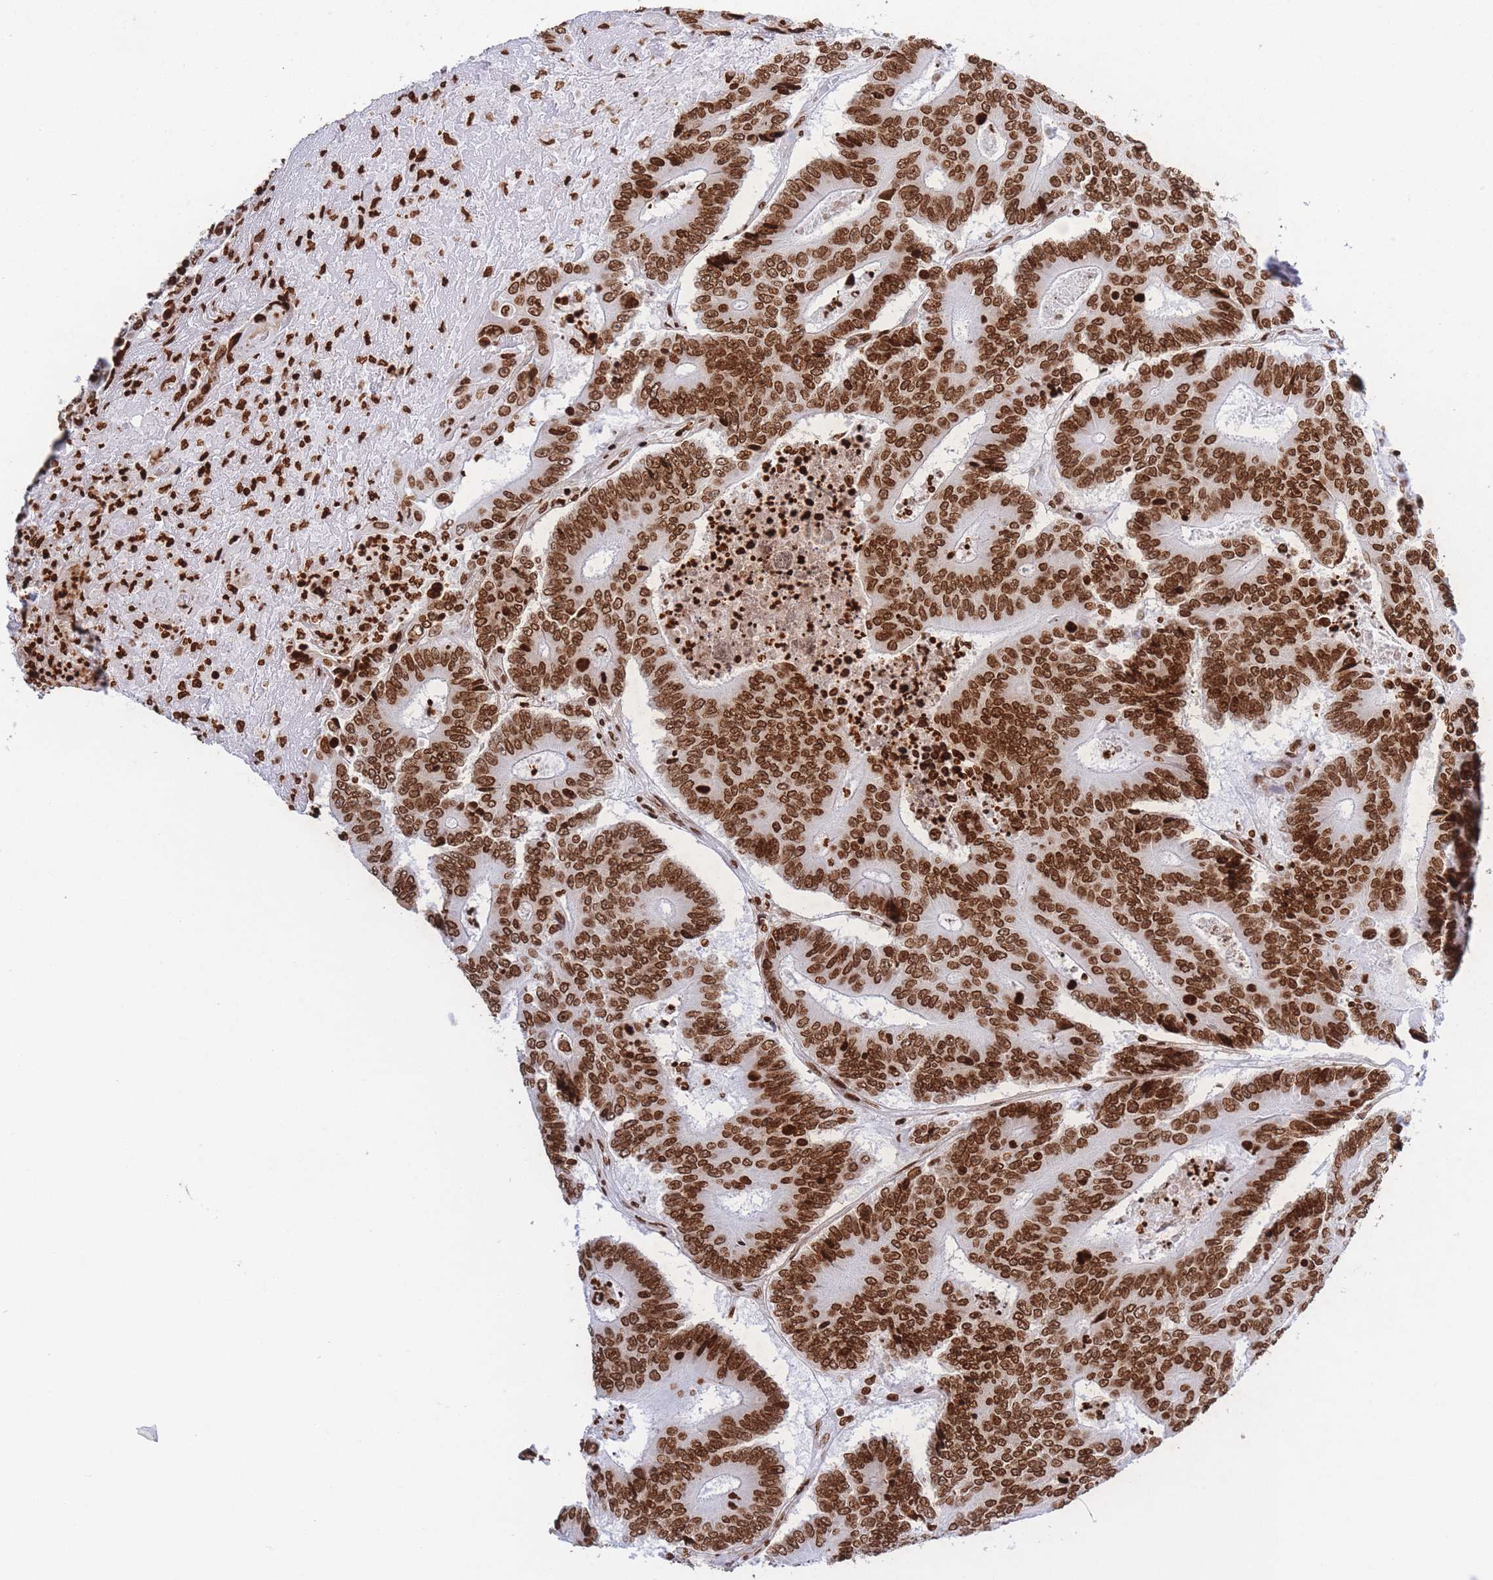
{"staining": {"intensity": "strong", "quantity": ">75%", "location": "nuclear"}, "tissue": "colorectal cancer", "cell_type": "Tumor cells", "image_type": "cancer", "snomed": [{"axis": "morphology", "description": "Adenocarcinoma, NOS"}, {"axis": "topography", "description": "Colon"}], "caption": "Approximately >75% of tumor cells in human colorectal adenocarcinoma display strong nuclear protein staining as visualized by brown immunohistochemical staining.", "gene": "H2BC11", "patient": {"sex": "male", "age": 83}}